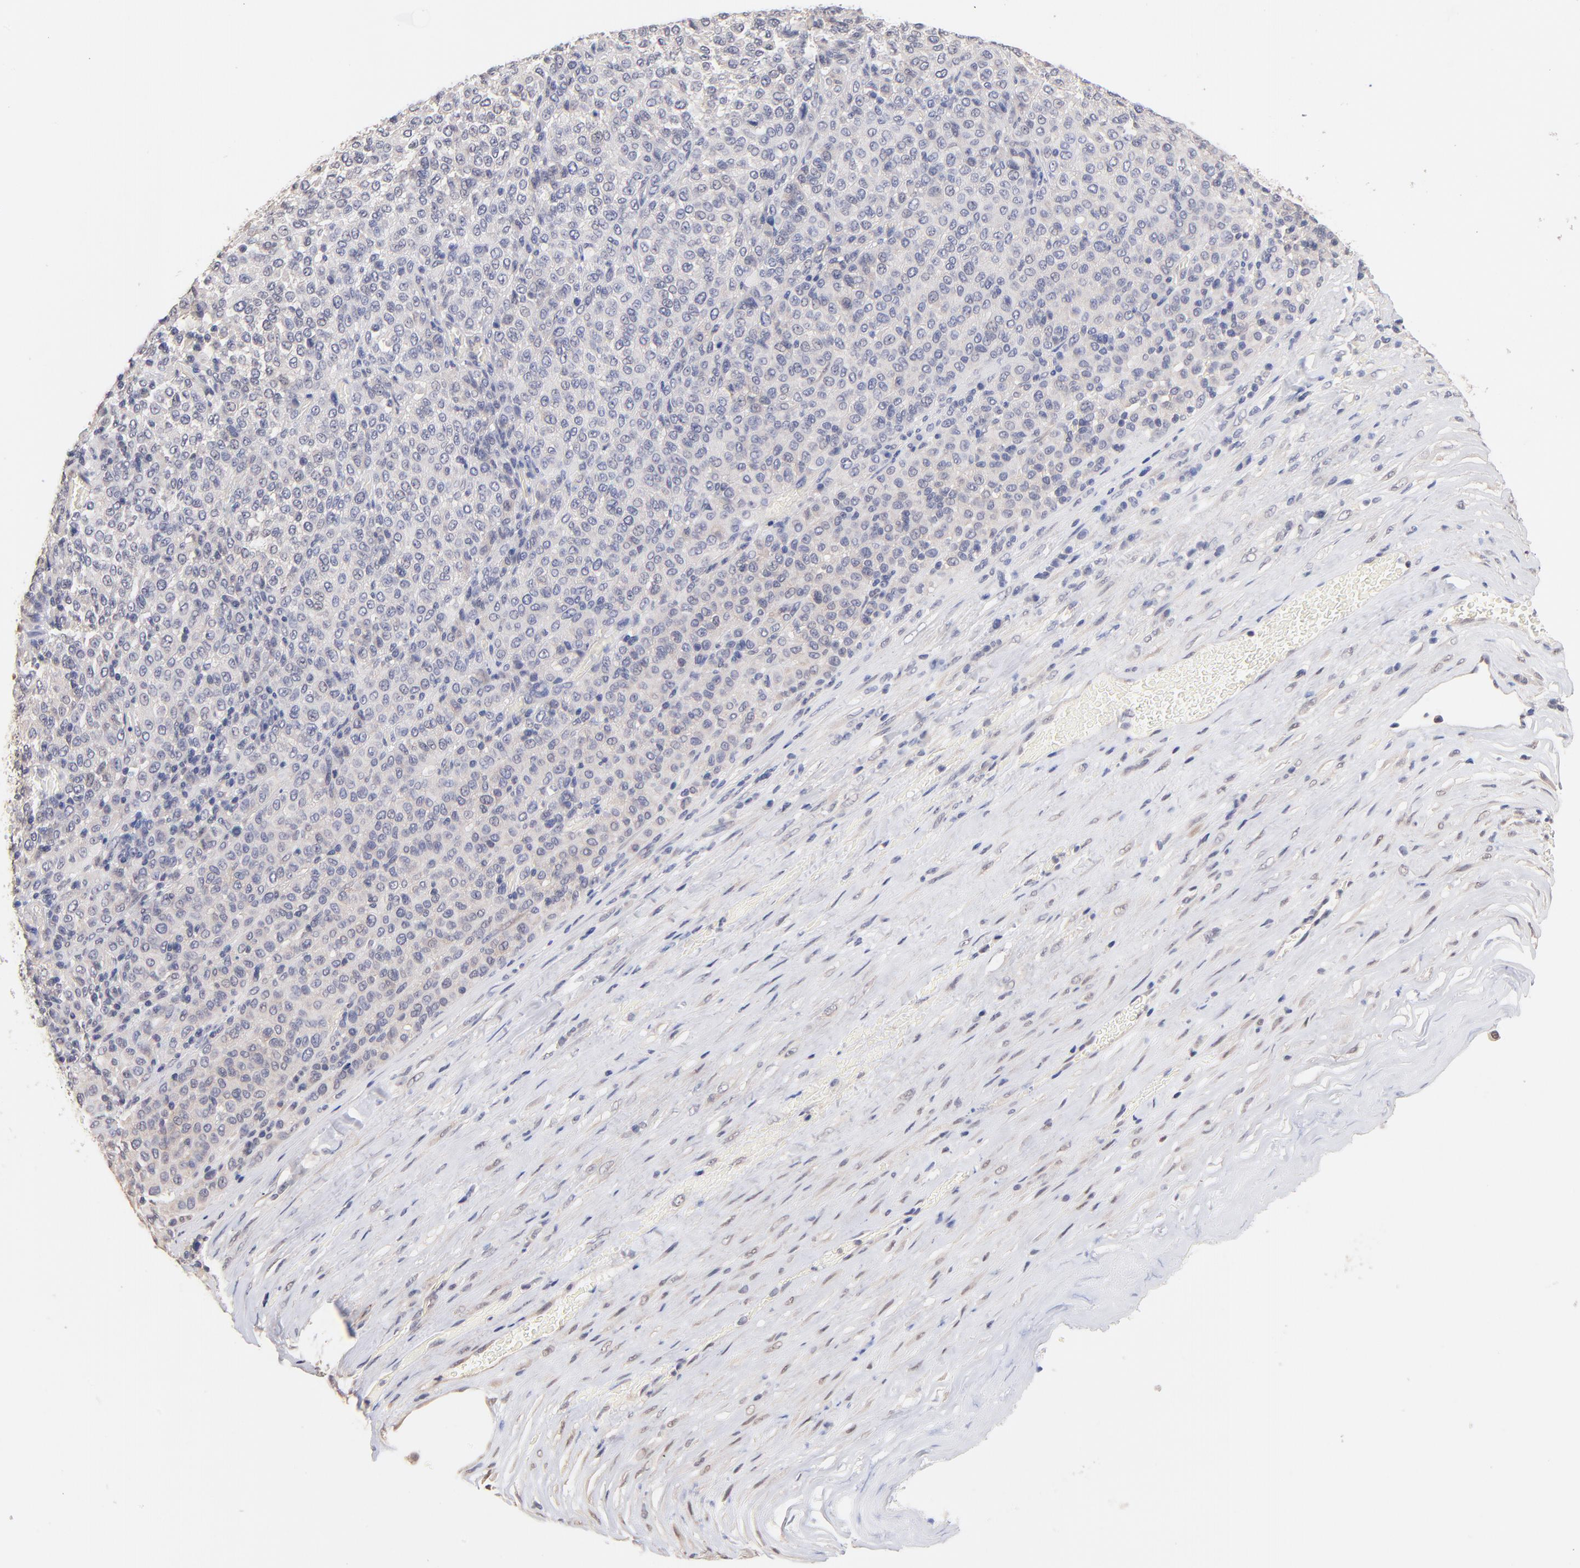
{"staining": {"intensity": "negative", "quantity": "none", "location": "none"}, "tissue": "melanoma", "cell_type": "Tumor cells", "image_type": "cancer", "snomed": [{"axis": "morphology", "description": "Malignant melanoma, Metastatic site"}, {"axis": "topography", "description": "Pancreas"}], "caption": "IHC micrograph of malignant melanoma (metastatic site) stained for a protein (brown), which shows no staining in tumor cells. Brightfield microscopy of immunohistochemistry stained with DAB (3,3'-diaminobenzidine) (brown) and hematoxylin (blue), captured at high magnification.", "gene": "RIBC2", "patient": {"sex": "female", "age": 30}}